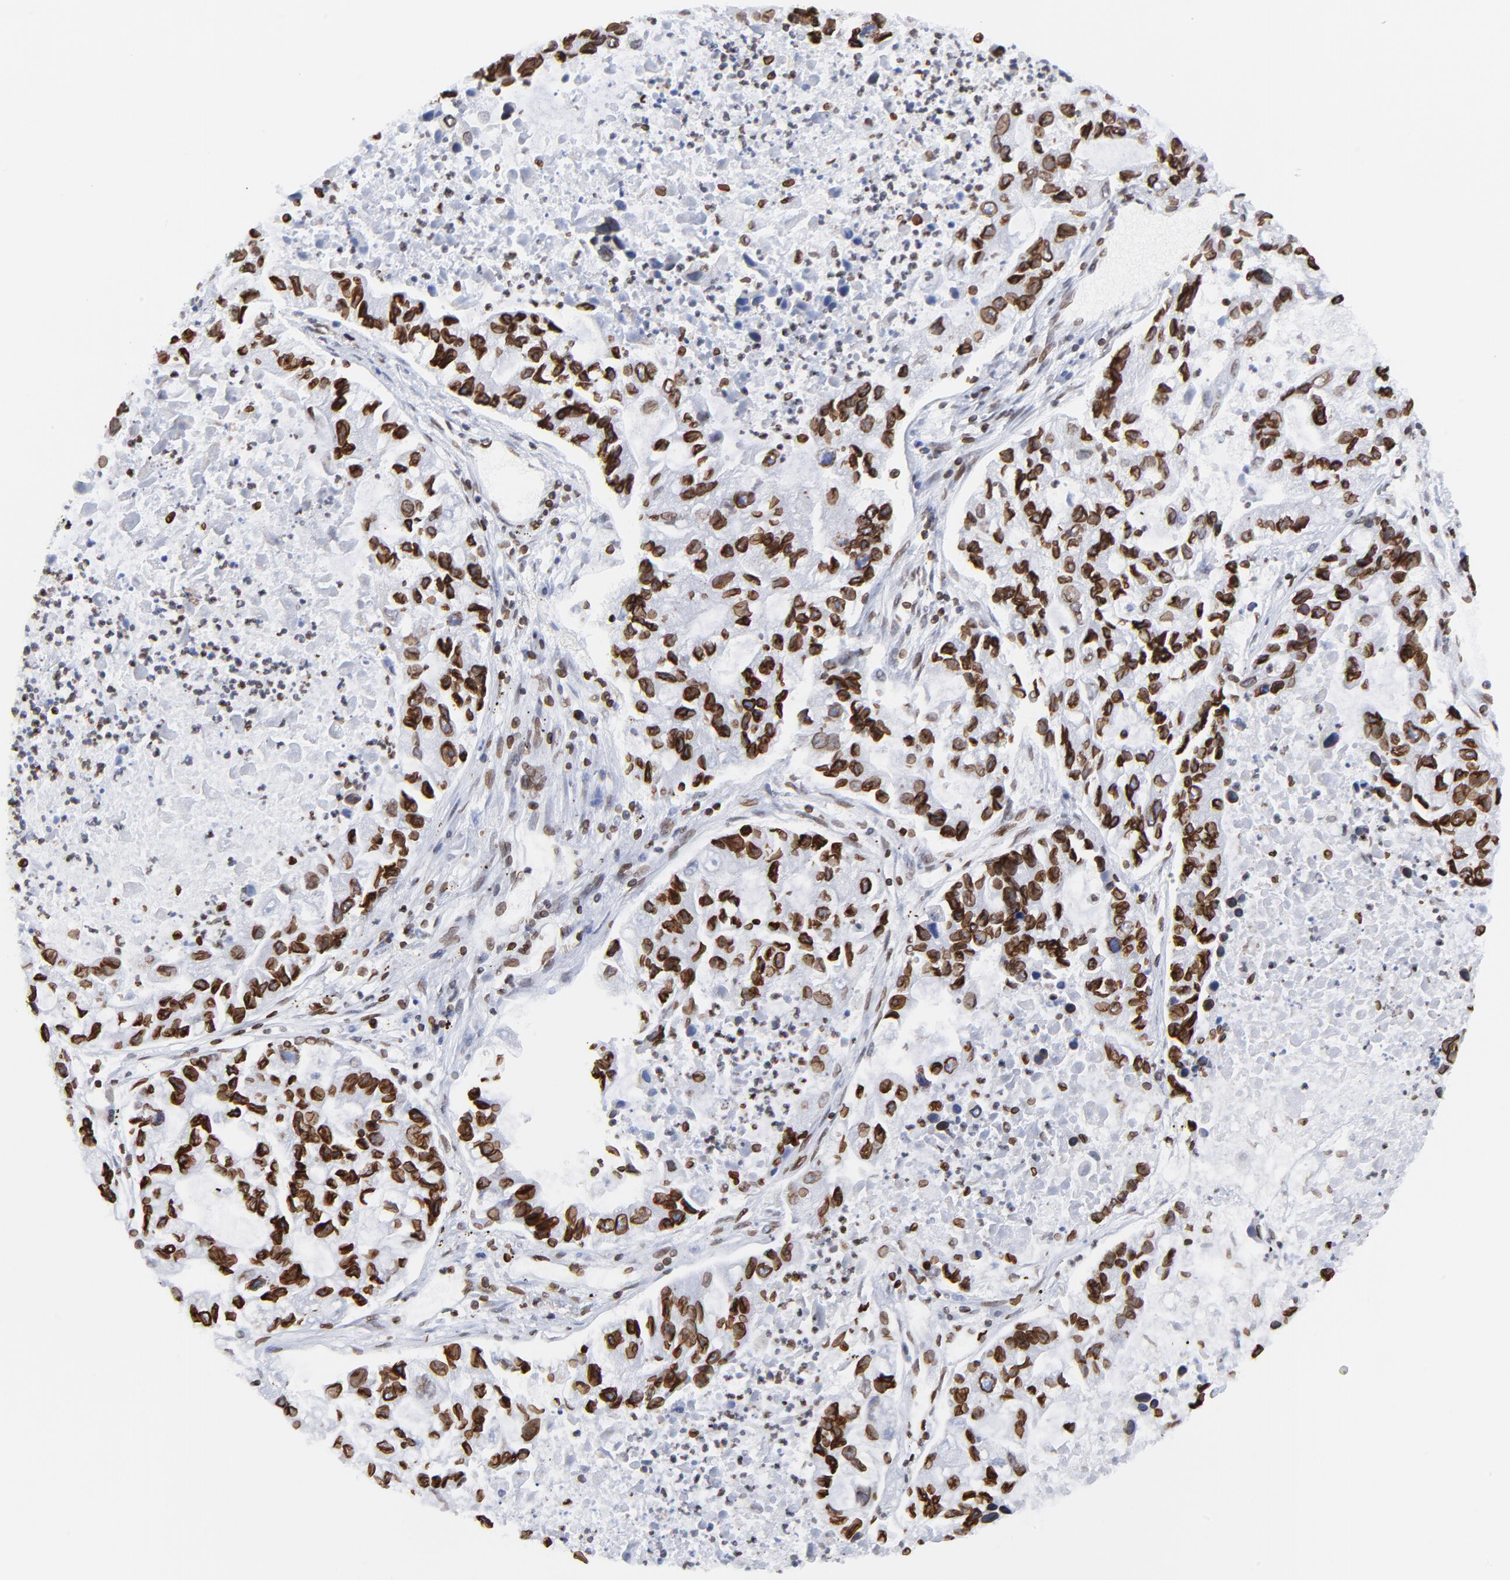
{"staining": {"intensity": "strong", "quantity": ">75%", "location": "cytoplasmic/membranous,nuclear"}, "tissue": "lung cancer", "cell_type": "Tumor cells", "image_type": "cancer", "snomed": [{"axis": "morphology", "description": "Adenocarcinoma, NOS"}, {"axis": "topography", "description": "Lung"}], "caption": "IHC of human lung cancer (adenocarcinoma) displays high levels of strong cytoplasmic/membranous and nuclear staining in about >75% of tumor cells.", "gene": "THAP7", "patient": {"sex": "female", "age": 51}}